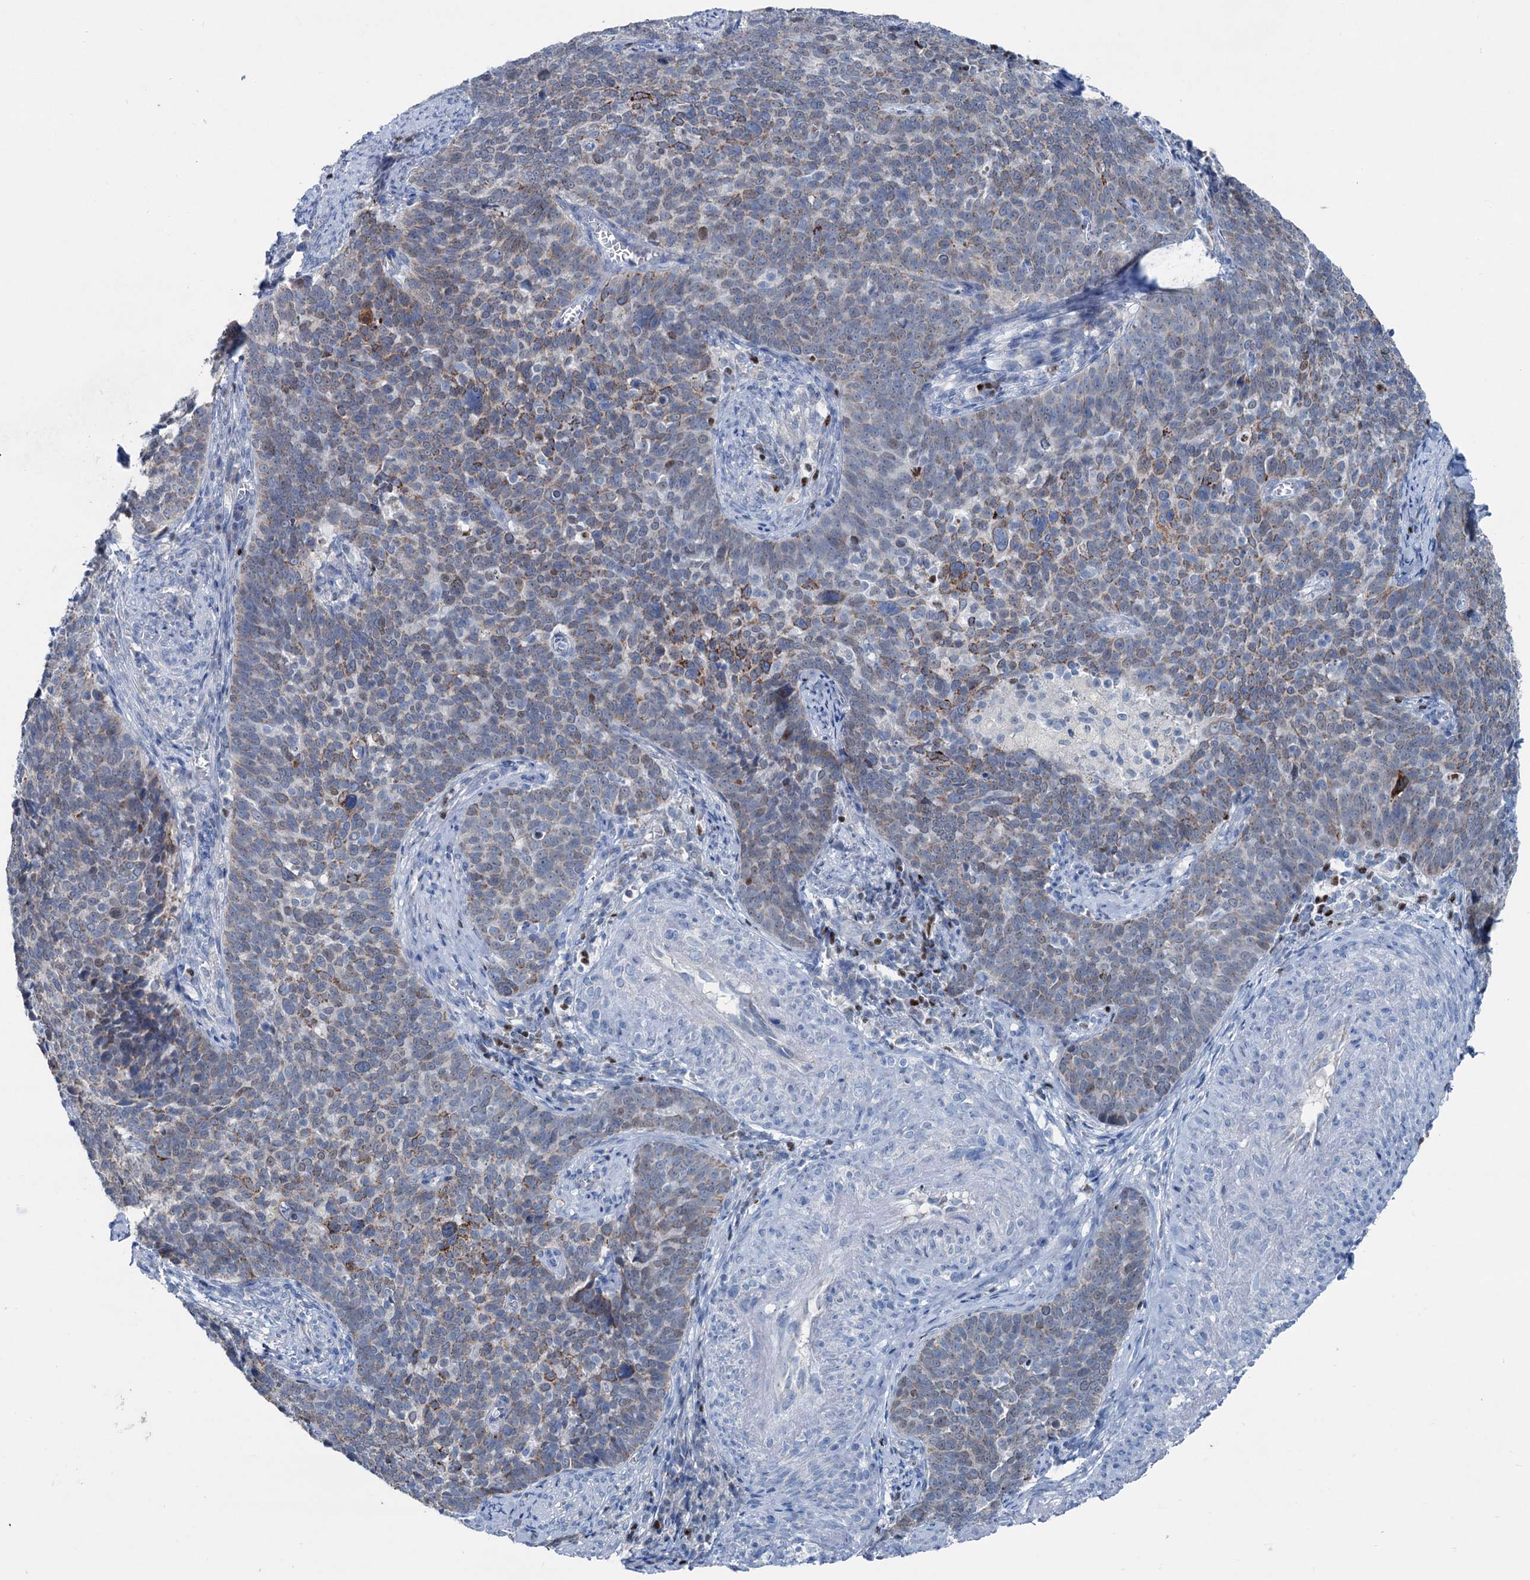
{"staining": {"intensity": "moderate", "quantity": "25%-75%", "location": "cytoplasmic/membranous"}, "tissue": "cervical cancer", "cell_type": "Tumor cells", "image_type": "cancer", "snomed": [{"axis": "morphology", "description": "Squamous cell carcinoma, NOS"}, {"axis": "topography", "description": "Cervix"}], "caption": "Immunohistochemical staining of cervical cancer reveals medium levels of moderate cytoplasmic/membranous positivity in about 25%-75% of tumor cells.", "gene": "ELP4", "patient": {"sex": "female", "age": 39}}